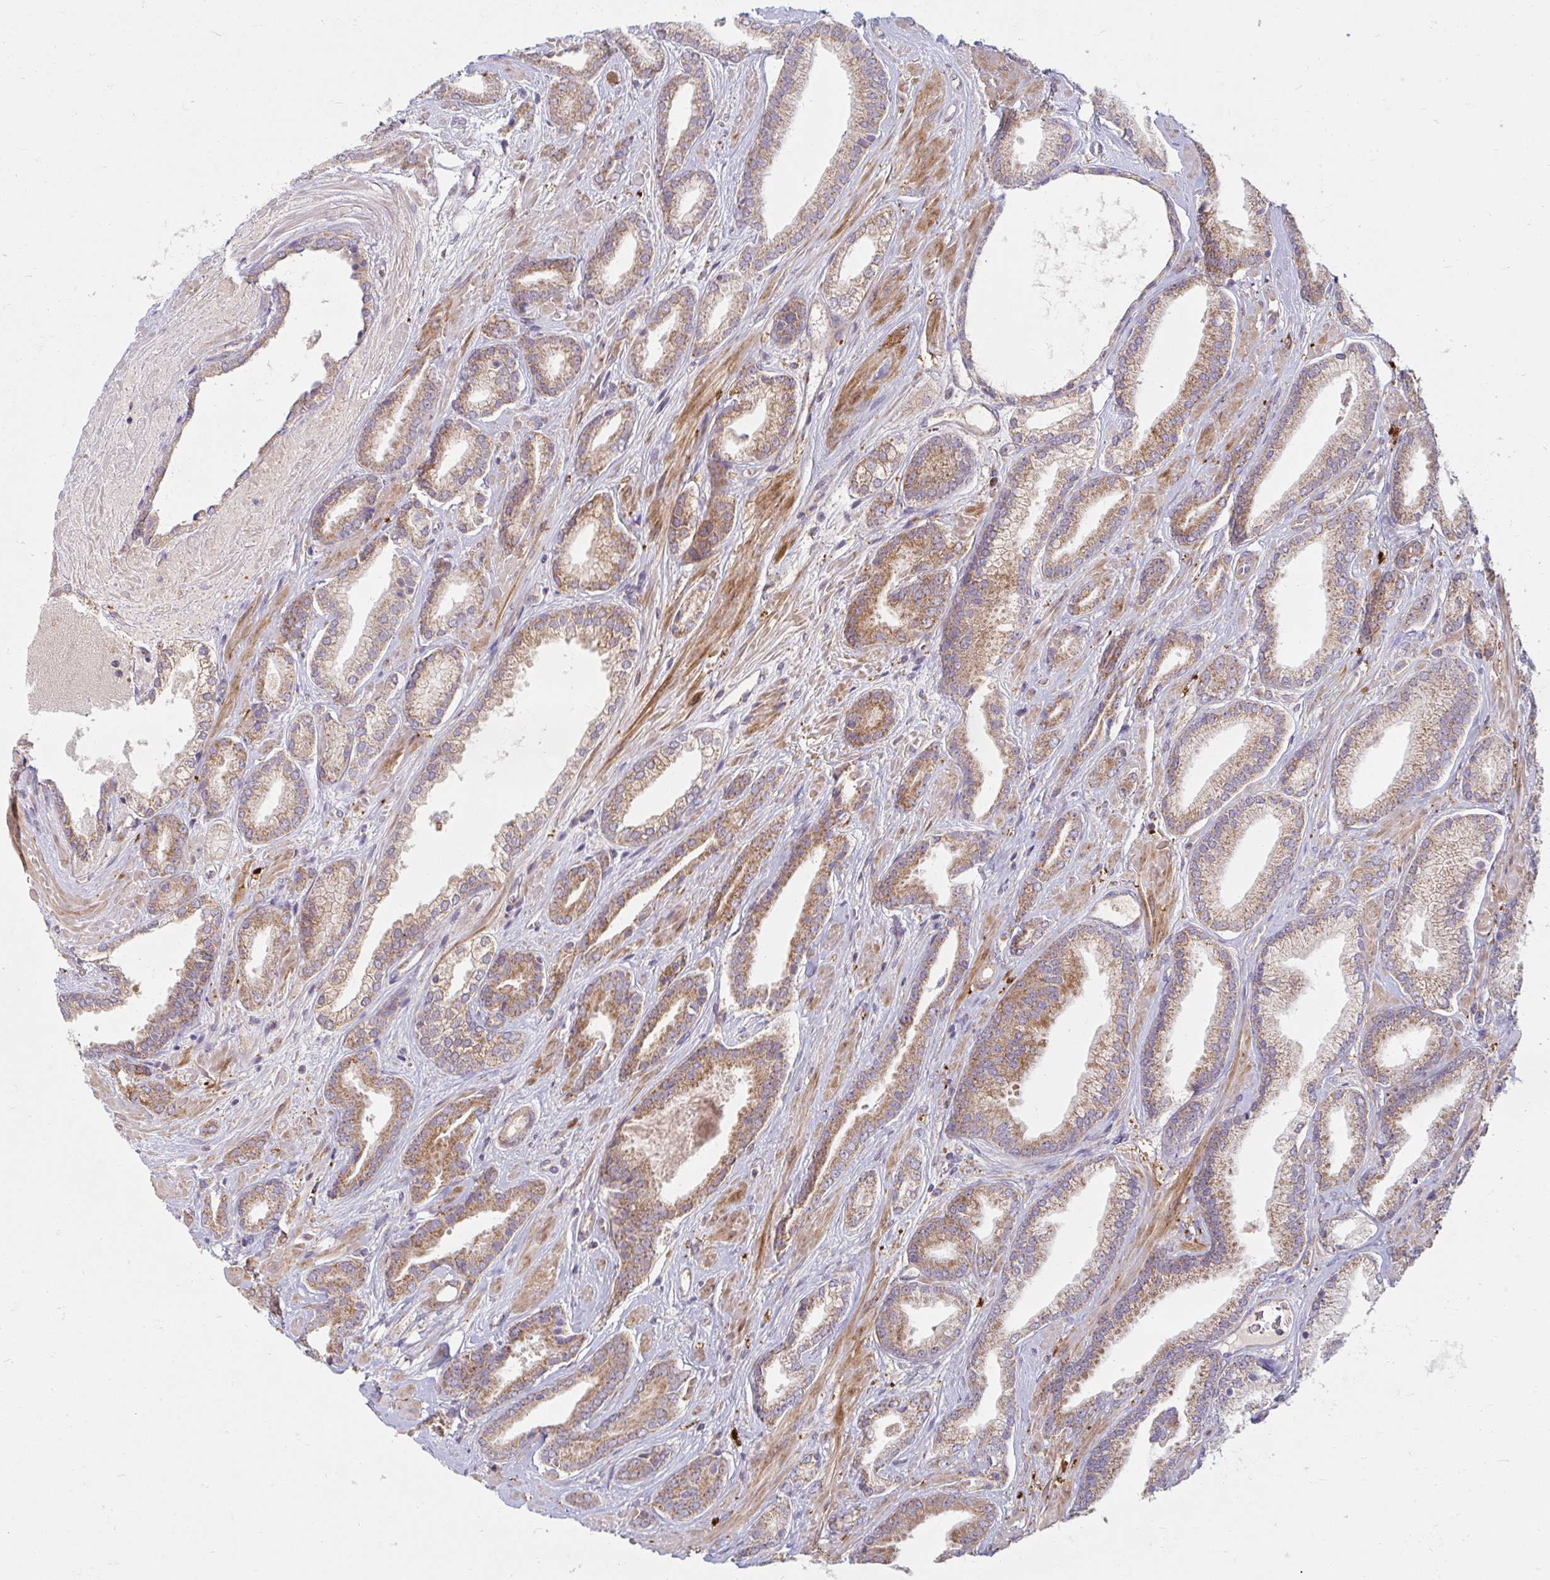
{"staining": {"intensity": "moderate", "quantity": ">75%", "location": "cytoplasmic/membranous"}, "tissue": "prostate cancer", "cell_type": "Tumor cells", "image_type": "cancer", "snomed": [{"axis": "morphology", "description": "Adenocarcinoma, High grade"}, {"axis": "topography", "description": "Prostate"}], "caption": "Immunohistochemistry (IHC) image of neoplastic tissue: prostate adenocarcinoma (high-grade) stained using immunohistochemistry displays medium levels of moderate protein expression localized specifically in the cytoplasmic/membranous of tumor cells, appearing as a cytoplasmic/membranous brown color.", "gene": "SKP2", "patient": {"sex": "male", "age": 56}}